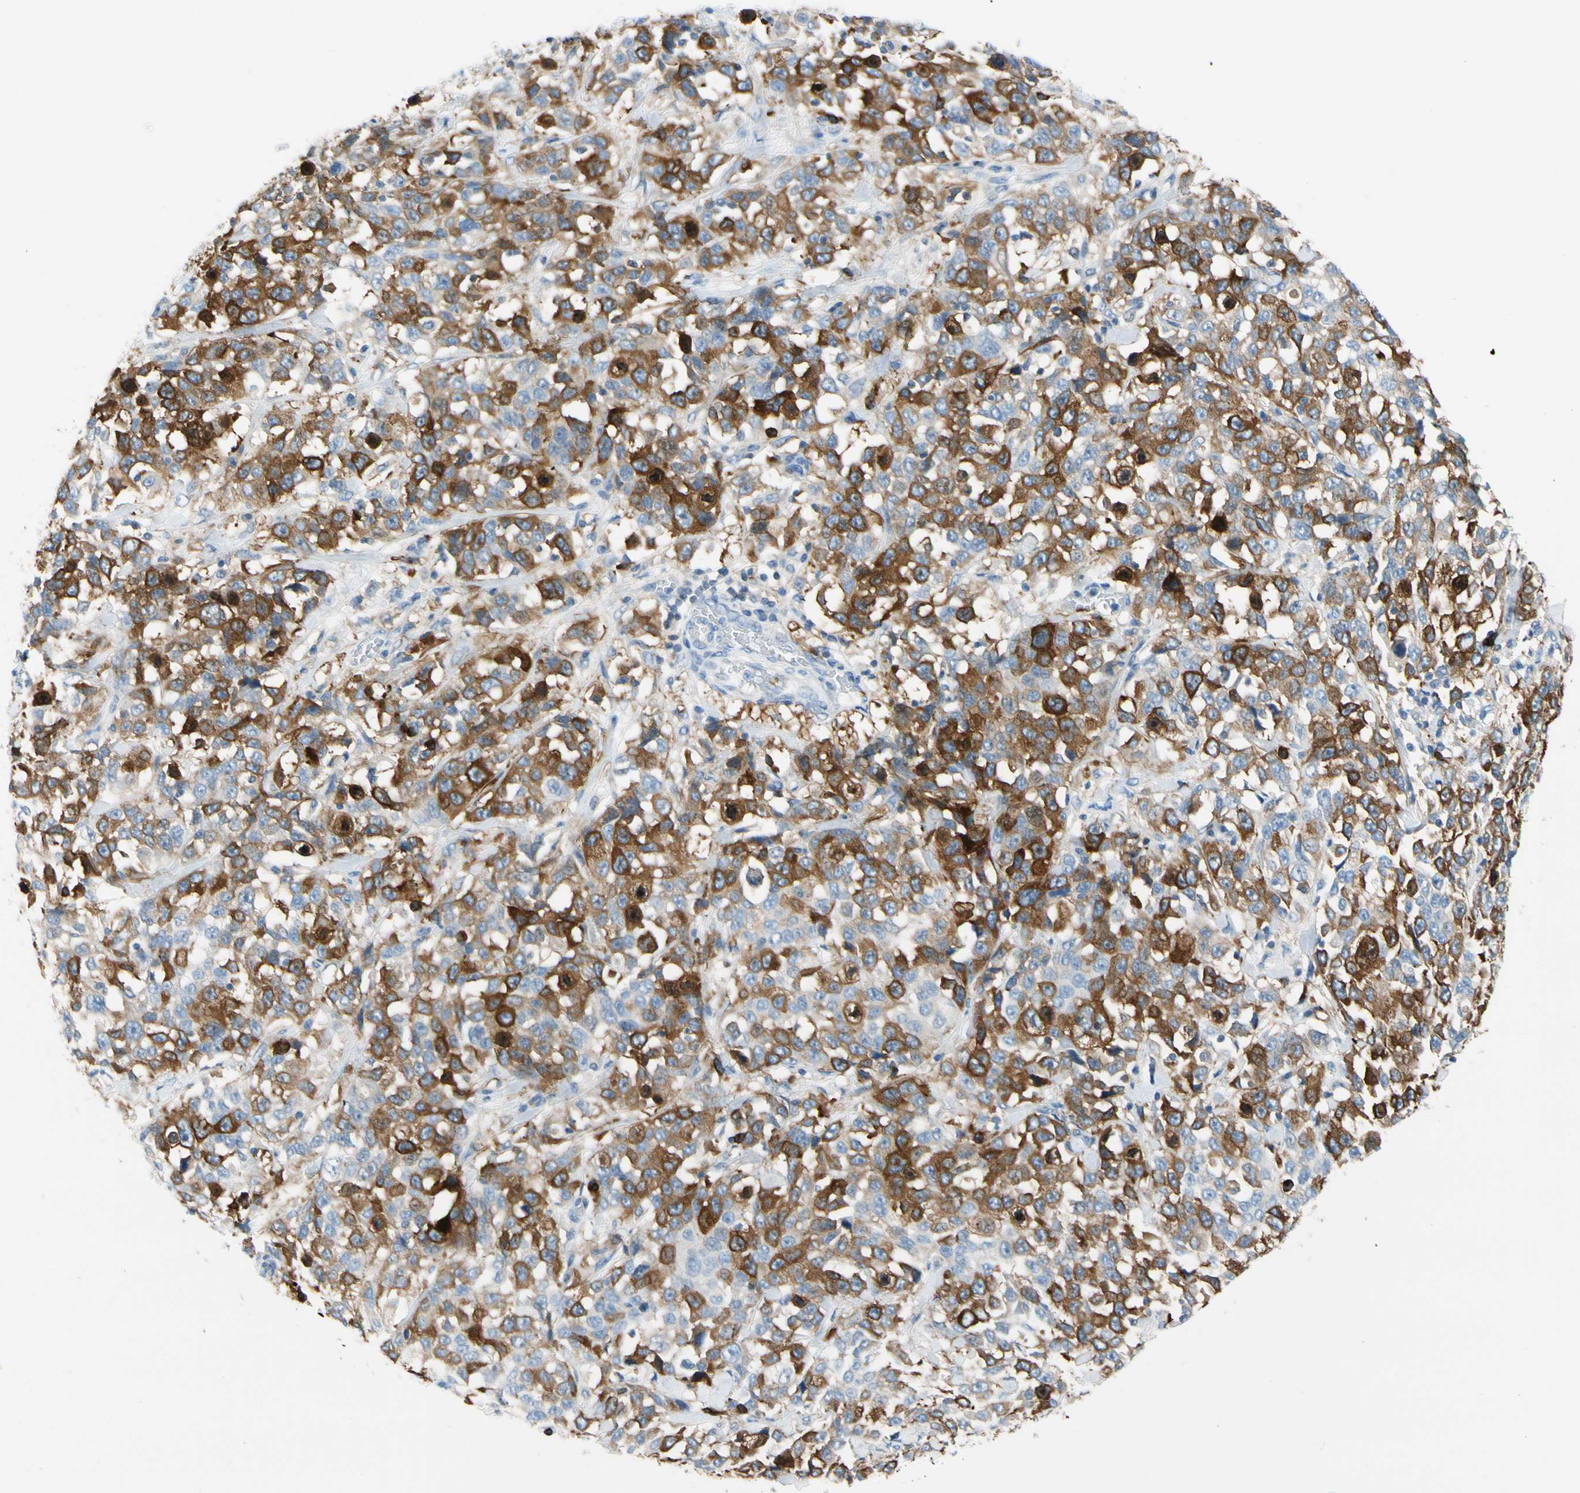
{"staining": {"intensity": "moderate", "quantity": ">75%", "location": "cytoplasmic/membranous"}, "tissue": "stomach cancer", "cell_type": "Tumor cells", "image_type": "cancer", "snomed": [{"axis": "morphology", "description": "Normal tissue, NOS"}, {"axis": "morphology", "description": "Adenocarcinoma, NOS"}, {"axis": "topography", "description": "Stomach"}], "caption": "Immunohistochemical staining of human stomach cancer displays medium levels of moderate cytoplasmic/membranous protein positivity in about >75% of tumor cells.", "gene": "TACC3", "patient": {"sex": "male", "age": 48}}